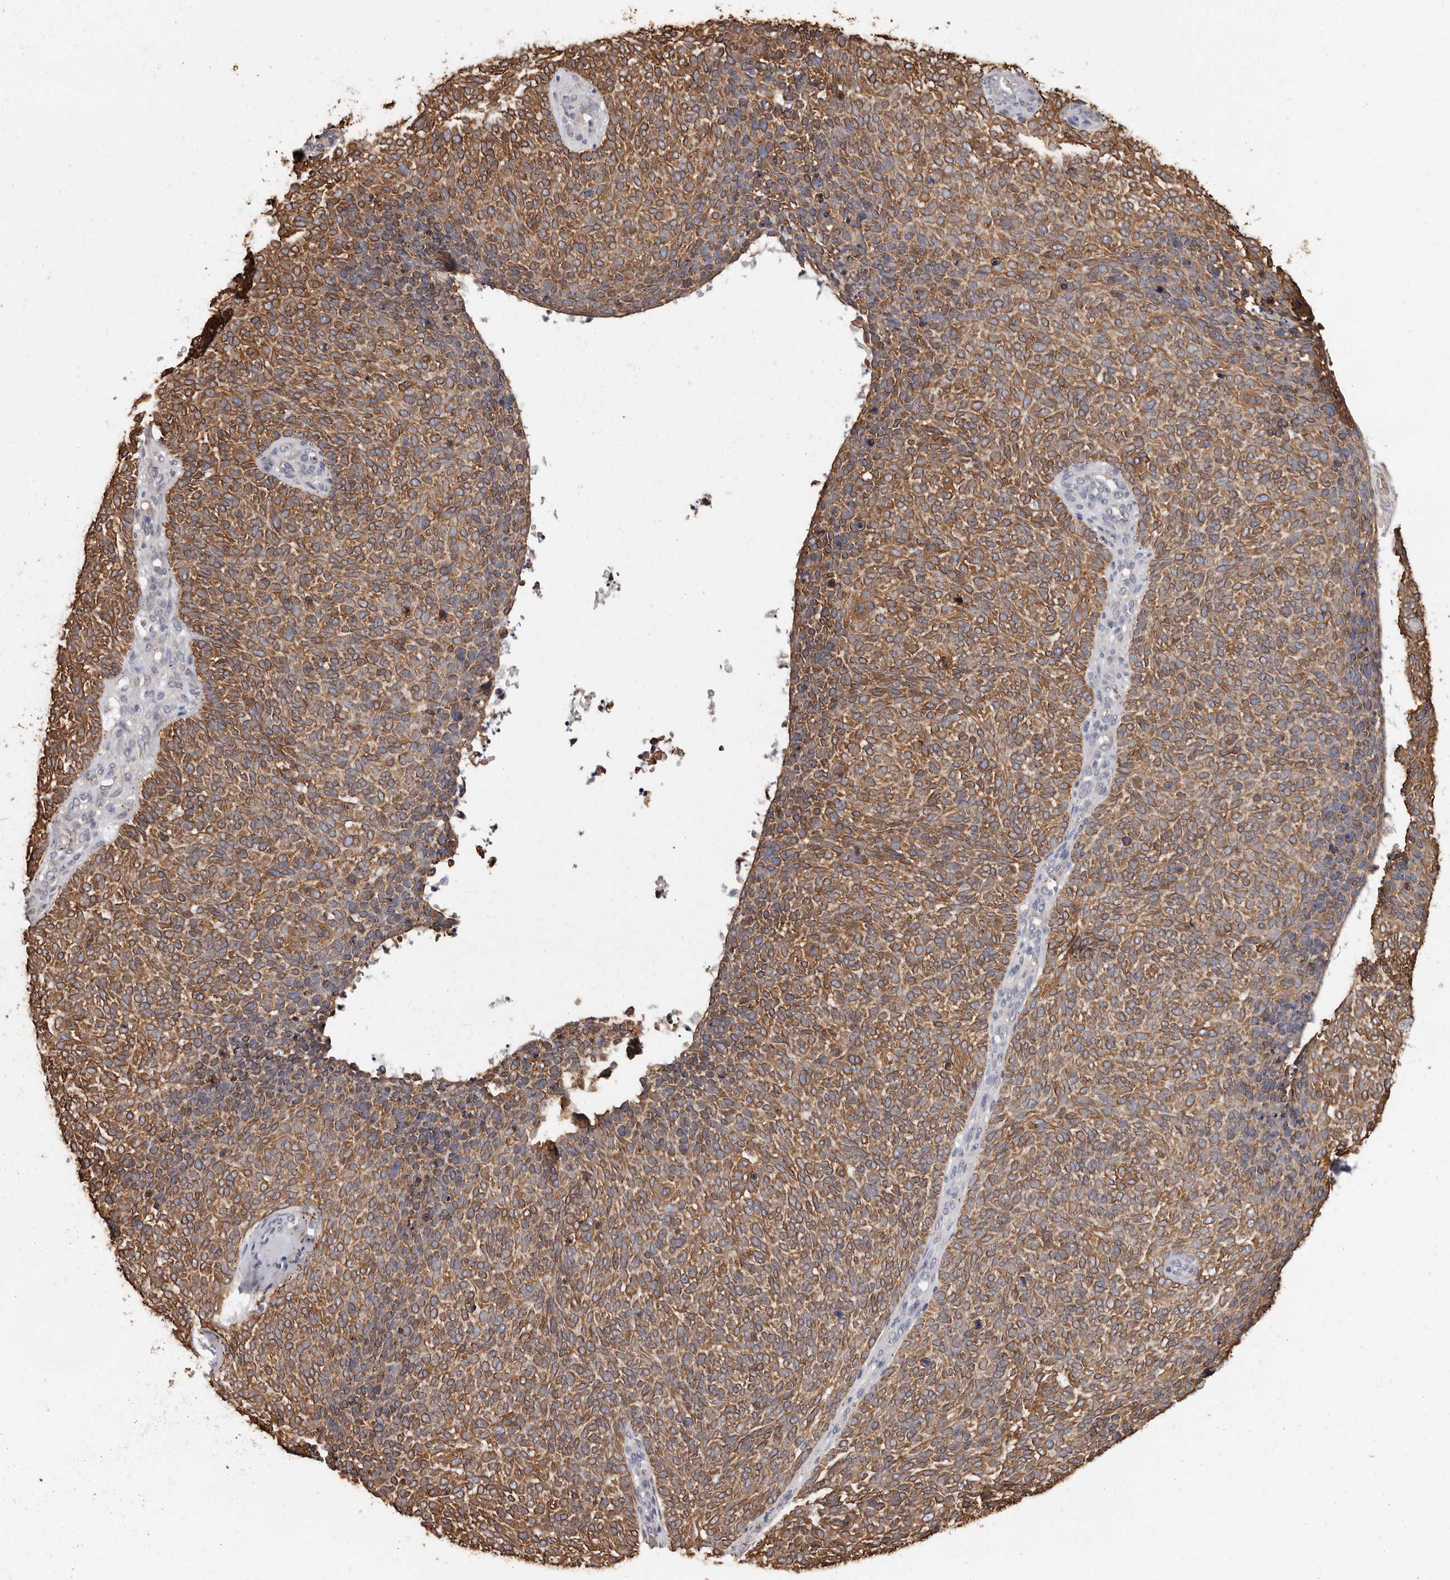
{"staining": {"intensity": "moderate", "quantity": ">75%", "location": "cytoplasmic/membranous"}, "tissue": "skin cancer", "cell_type": "Tumor cells", "image_type": "cancer", "snomed": [{"axis": "morphology", "description": "Squamous cell carcinoma, NOS"}, {"axis": "topography", "description": "Skin"}], "caption": "Squamous cell carcinoma (skin) stained with immunohistochemistry reveals moderate cytoplasmic/membranous positivity in about >75% of tumor cells.", "gene": "MRPL18", "patient": {"sex": "female", "age": 90}}